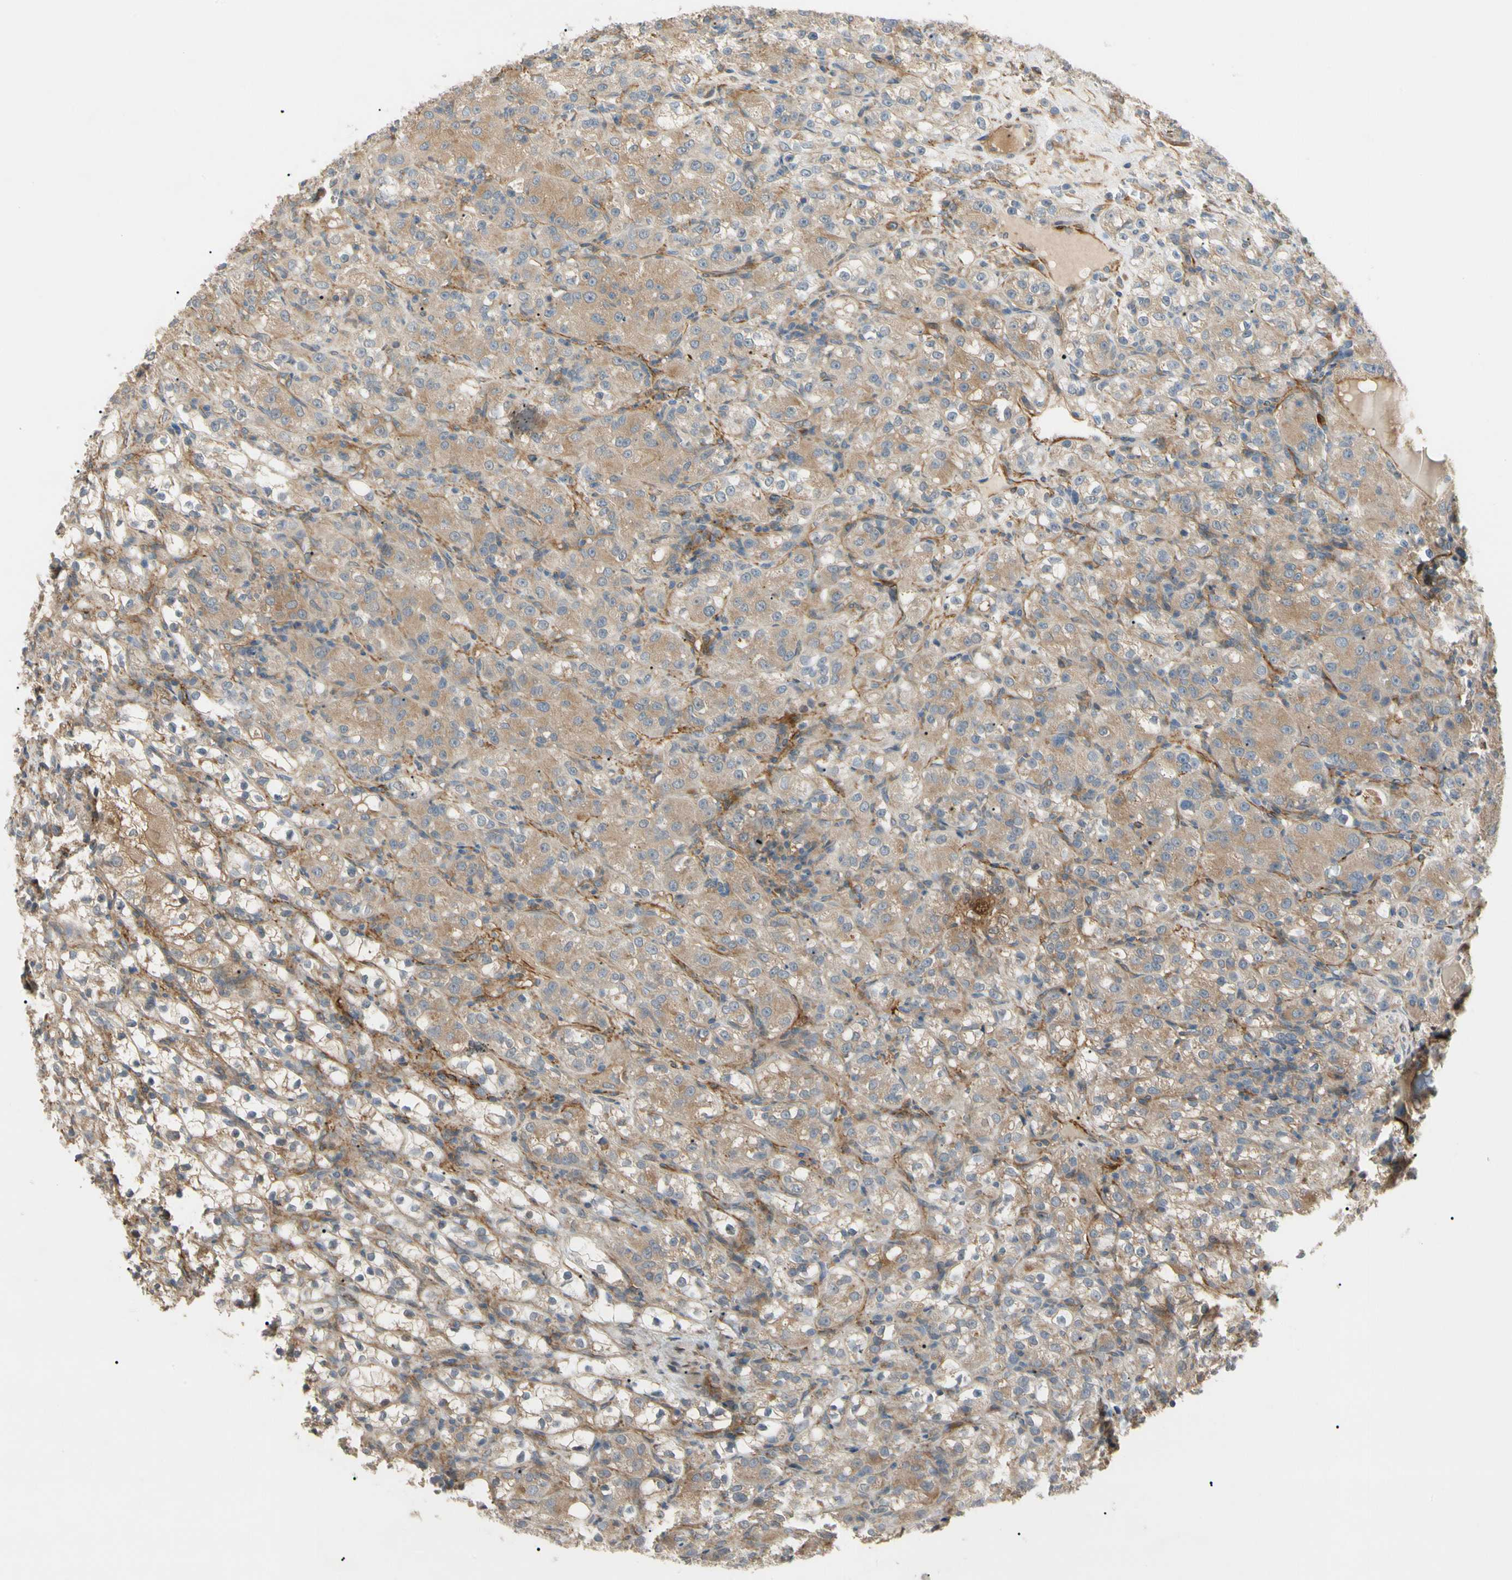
{"staining": {"intensity": "moderate", "quantity": ">75%", "location": "cytoplasmic/membranous"}, "tissue": "renal cancer", "cell_type": "Tumor cells", "image_type": "cancer", "snomed": [{"axis": "morphology", "description": "Normal tissue, NOS"}, {"axis": "morphology", "description": "Adenocarcinoma, NOS"}, {"axis": "topography", "description": "Kidney"}], "caption": "This image displays renal adenocarcinoma stained with immunohistochemistry to label a protein in brown. The cytoplasmic/membranous of tumor cells show moderate positivity for the protein. Nuclei are counter-stained blue.", "gene": "F2R", "patient": {"sex": "male", "age": 61}}